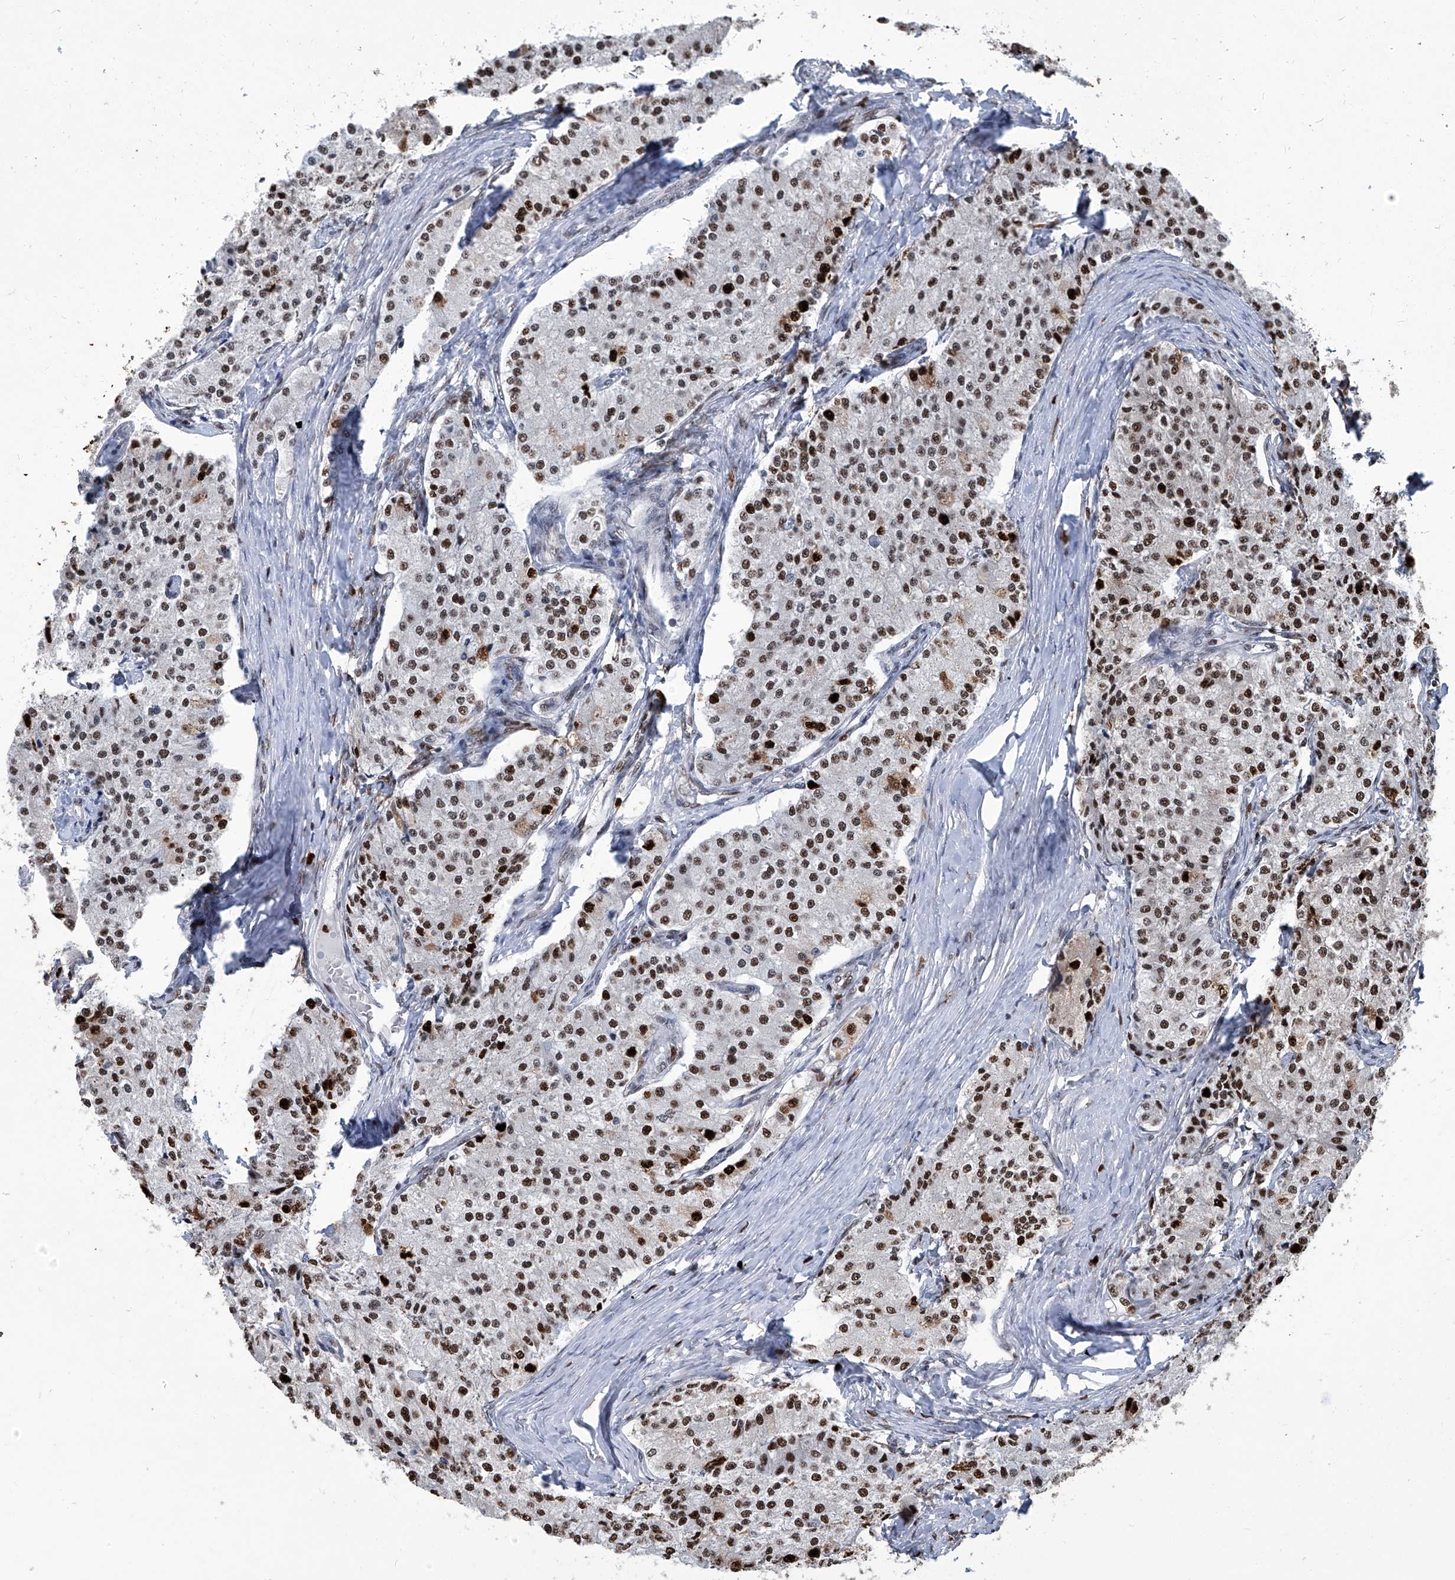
{"staining": {"intensity": "strong", "quantity": ">75%", "location": "nuclear"}, "tissue": "carcinoid", "cell_type": "Tumor cells", "image_type": "cancer", "snomed": [{"axis": "morphology", "description": "Carcinoid, malignant, NOS"}, {"axis": "topography", "description": "Colon"}], "caption": "Immunohistochemical staining of carcinoid (malignant) exhibits high levels of strong nuclear expression in about >75% of tumor cells. Nuclei are stained in blue.", "gene": "PCNA", "patient": {"sex": "female", "age": 52}}